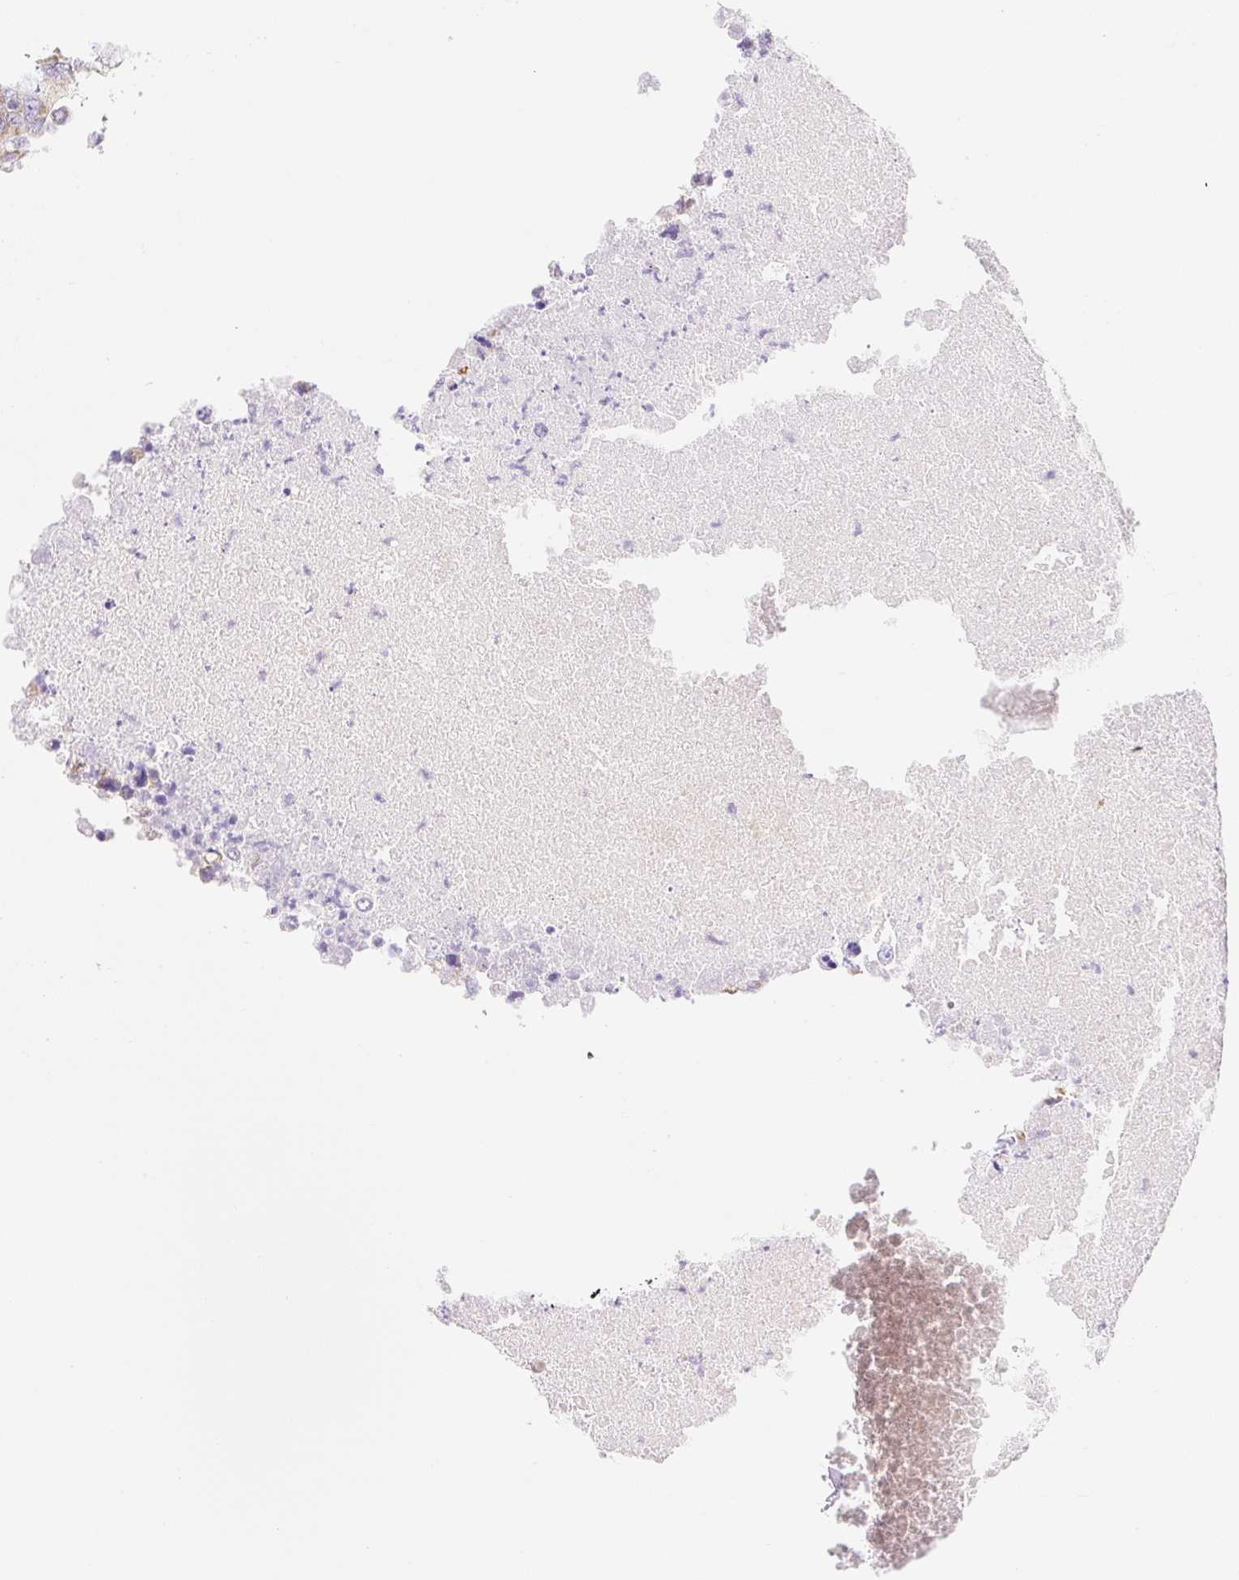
{"staining": {"intensity": "moderate", "quantity": ">75%", "location": "cytoplasmic/membranous"}, "tissue": "colorectal cancer", "cell_type": "Tumor cells", "image_type": "cancer", "snomed": [{"axis": "morphology", "description": "Adenocarcinoma, NOS"}, {"axis": "topography", "description": "Colon"}], "caption": "This is an image of immunohistochemistry (IHC) staining of adenocarcinoma (colorectal), which shows moderate positivity in the cytoplasmic/membranous of tumor cells.", "gene": "FOCAD", "patient": {"sex": "male", "age": 71}}